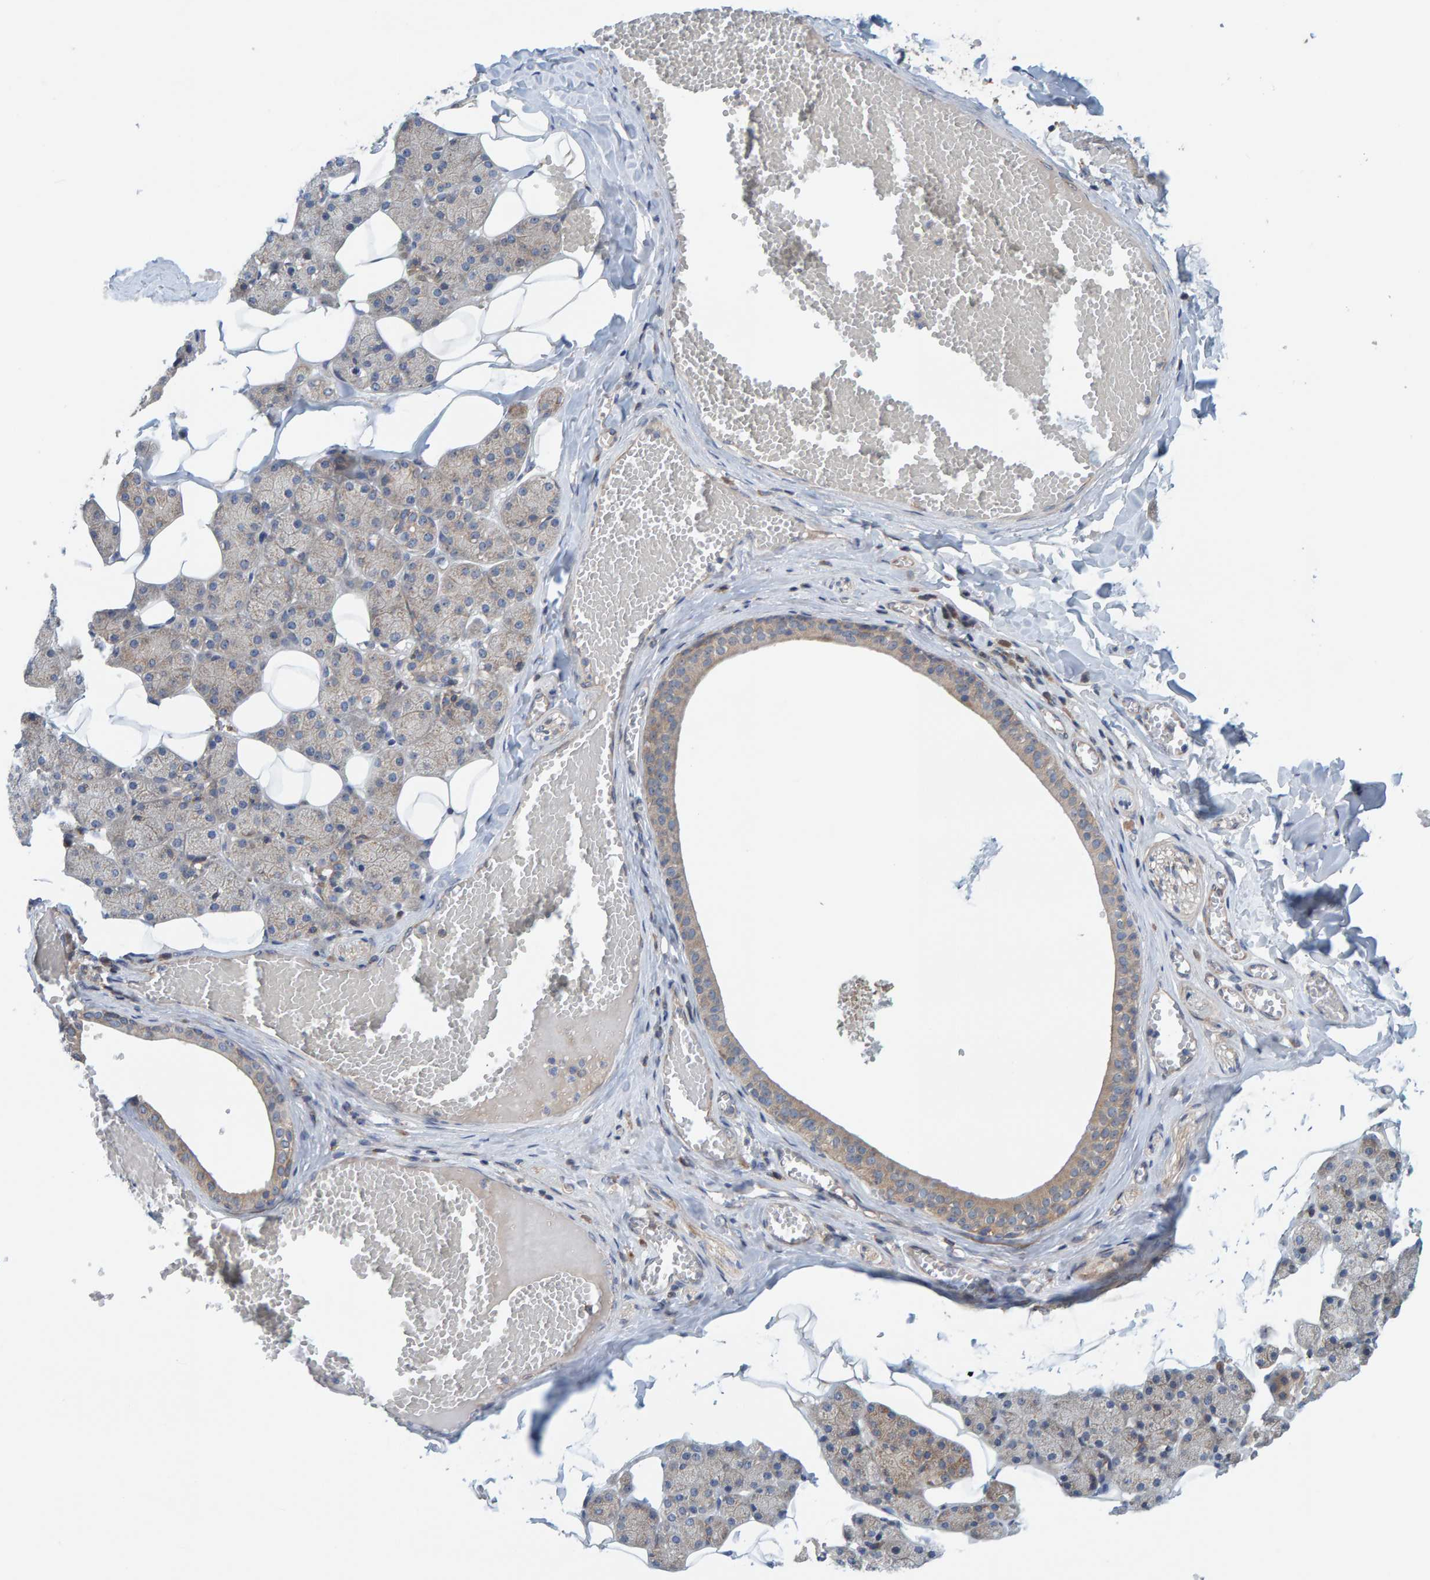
{"staining": {"intensity": "weak", "quantity": ">75%", "location": "cytoplasmic/membranous"}, "tissue": "salivary gland", "cell_type": "Glandular cells", "image_type": "normal", "snomed": [{"axis": "morphology", "description": "Normal tissue, NOS"}, {"axis": "topography", "description": "Salivary gland"}], "caption": "Human salivary gland stained with a brown dye exhibits weak cytoplasmic/membranous positive expression in approximately >75% of glandular cells.", "gene": "CCM2", "patient": {"sex": "female", "age": 33}}